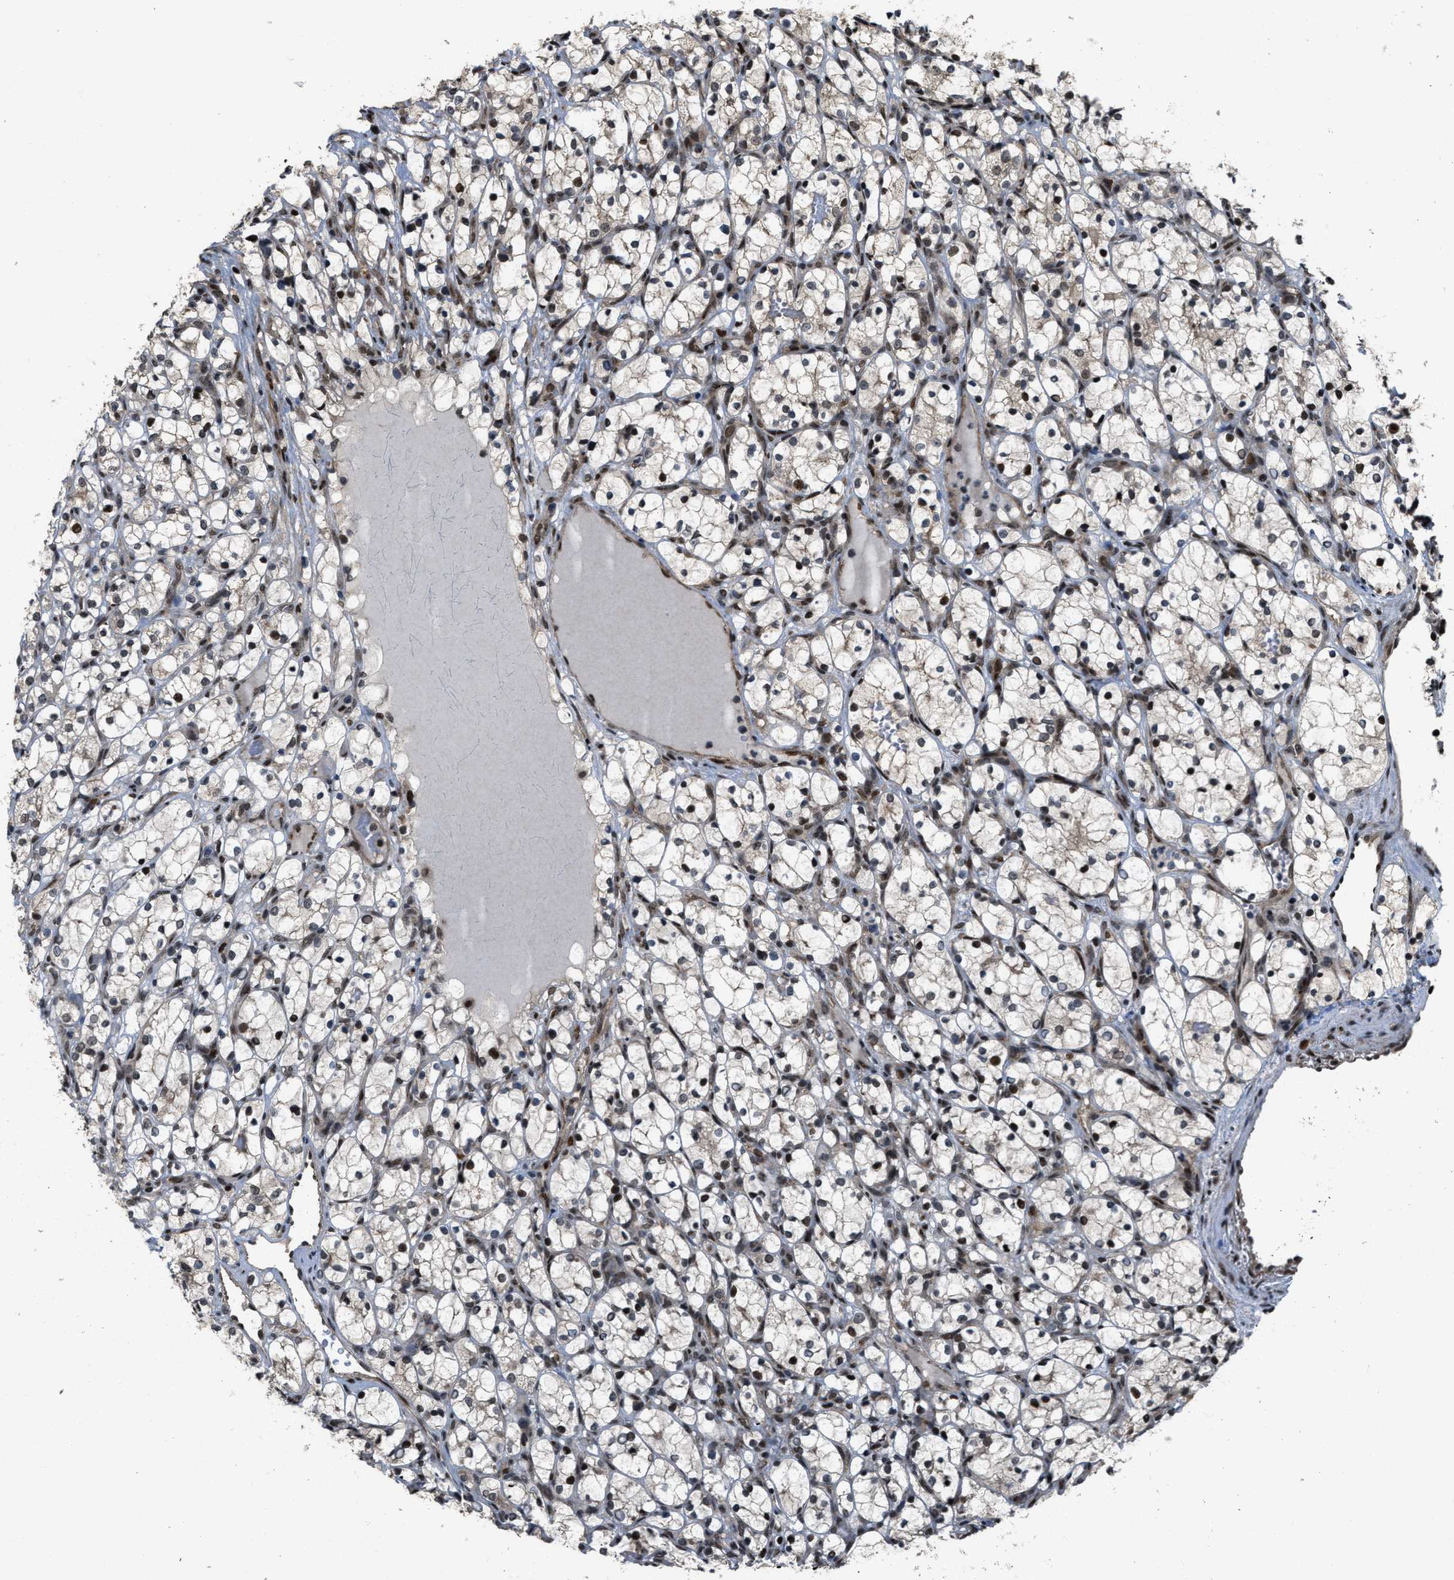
{"staining": {"intensity": "moderate", "quantity": "25%-75%", "location": "nuclear"}, "tissue": "renal cancer", "cell_type": "Tumor cells", "image_type": "cancer", "snomed": [{"axis": "morphology", "description": "Adenocarcinoma, NOS"}, {"axis": "topography", "description": "Kidney"}], "caption": "The micrograph reveals staining of renal cancer, revealing moderate nuclear protein positivity (brown color) within tumor cells.", "gene": "SERTAD2", "patient": {"sex": "female", "age": 69}}